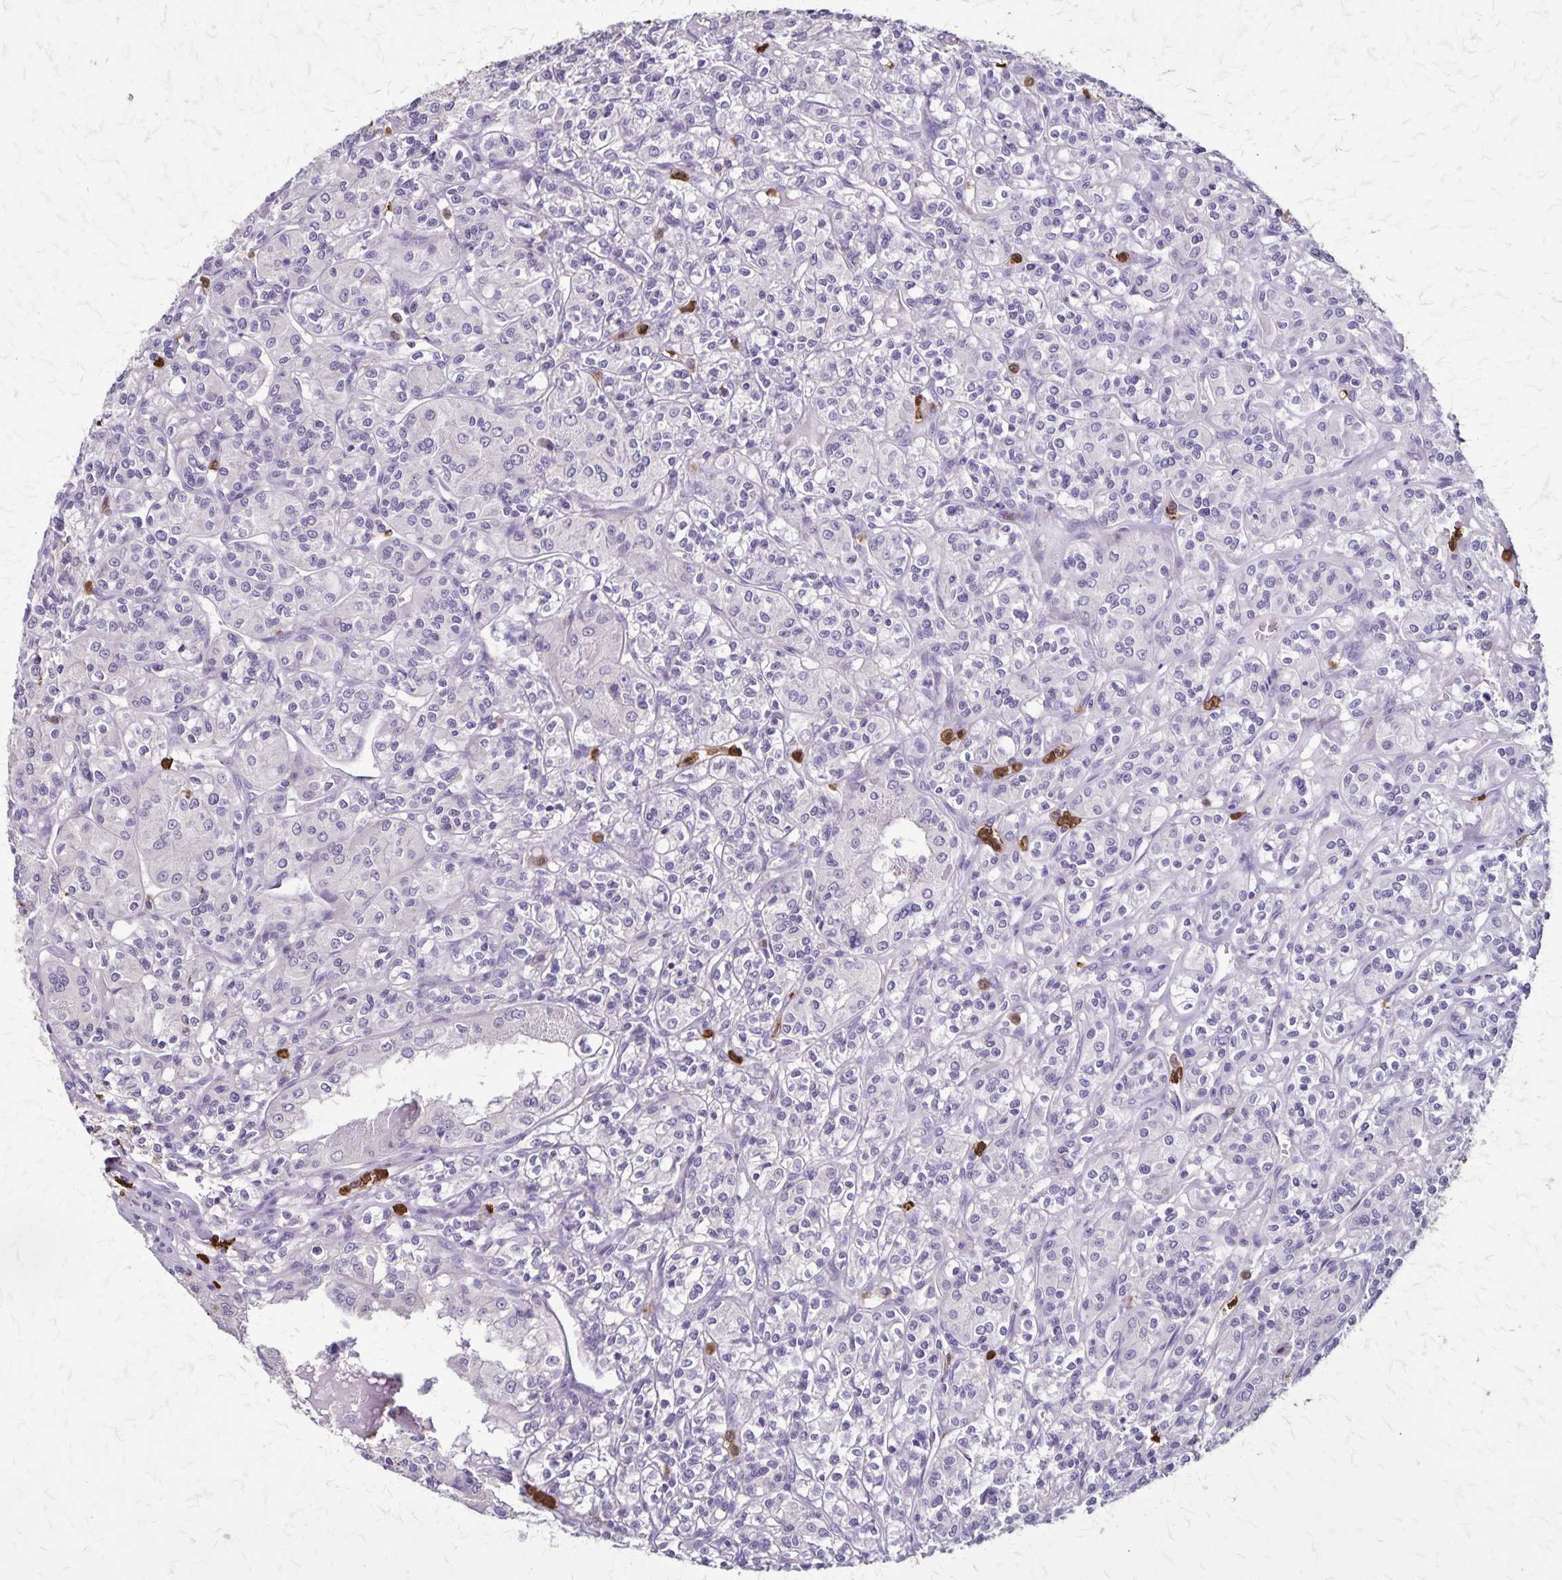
{"staining": {"intensity": "negative", "quantity": "none", "location": "none"}, "tissue": "renal cancer", "cell_type": "Tumor cells", "image_type": "cancer", "snomed": [{"axis": "morphology", "description": "Adenocarcinoma, NOS"}, {"axis": "topography", "description": "Kidney"}], "caption": "Immunohistochemistry image of human renal cancer (adenocarcinoma) stained for a protein (brown), which displays no positivity in tumor cells.", "gene": "ULBP3", "patient": {"sex": "male", "age": 36}}